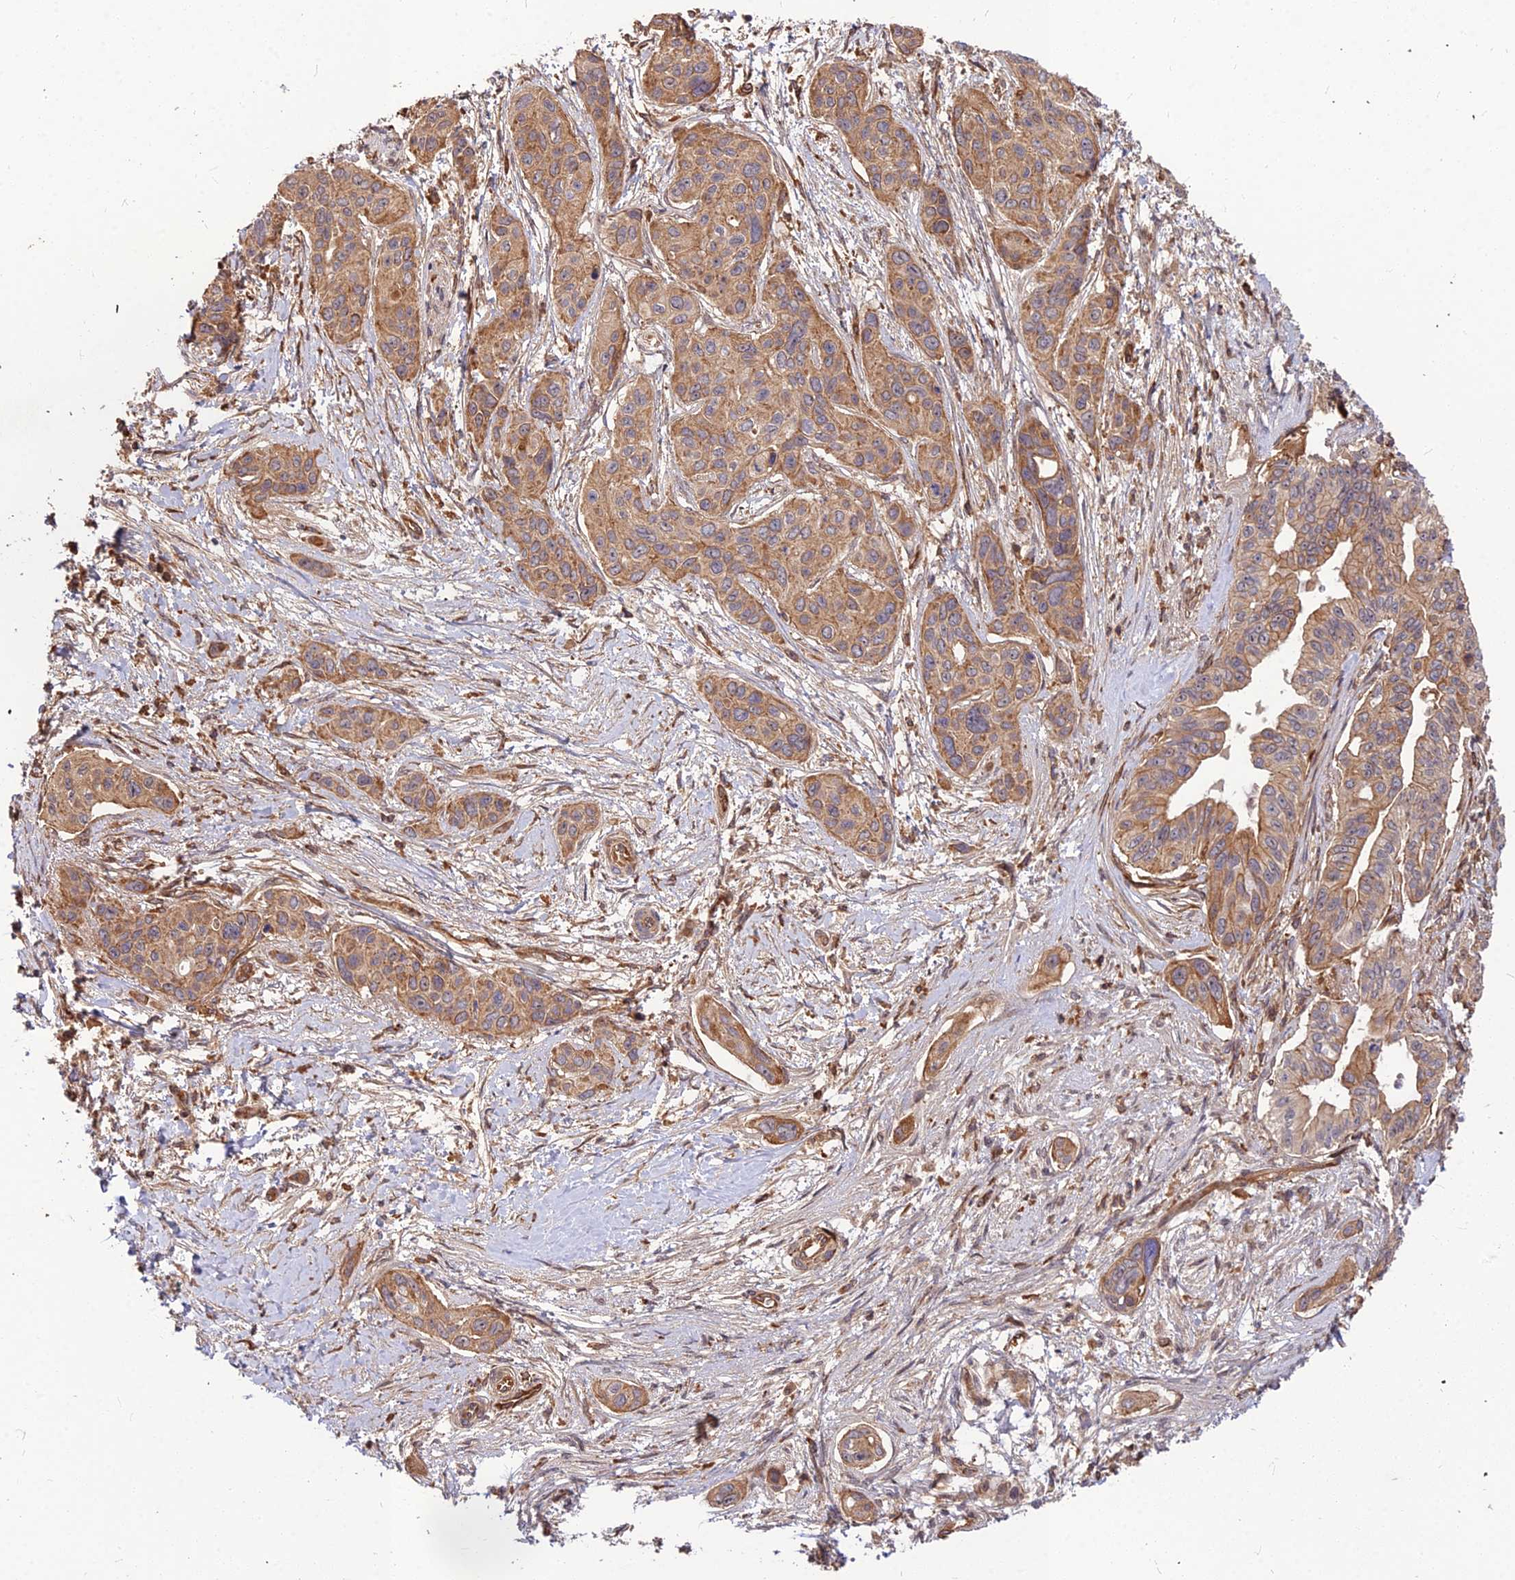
{"staining": {"intensity": "moderate", "quantity": ">75%", "location": "cytoplasmic/membranous"}, "tissue": "pancreatic cancer", "cell_type": "Tumor cells", "image_type": "cancer", "snomed": [{"axis": "morphology", "description": "Adenocarcinoma, NOS"}, {"axis": "topography", "description": "Pancreas"}], "caption": "Pancreatic cancer (adenocarcinoma) stained with a brown dye exhibits moderate cytoplasmic/membranous positive expression in approximately >75% of tumor cells.", "gene": "ZNF467", "patient": {"sex": "male", "age": 72}}